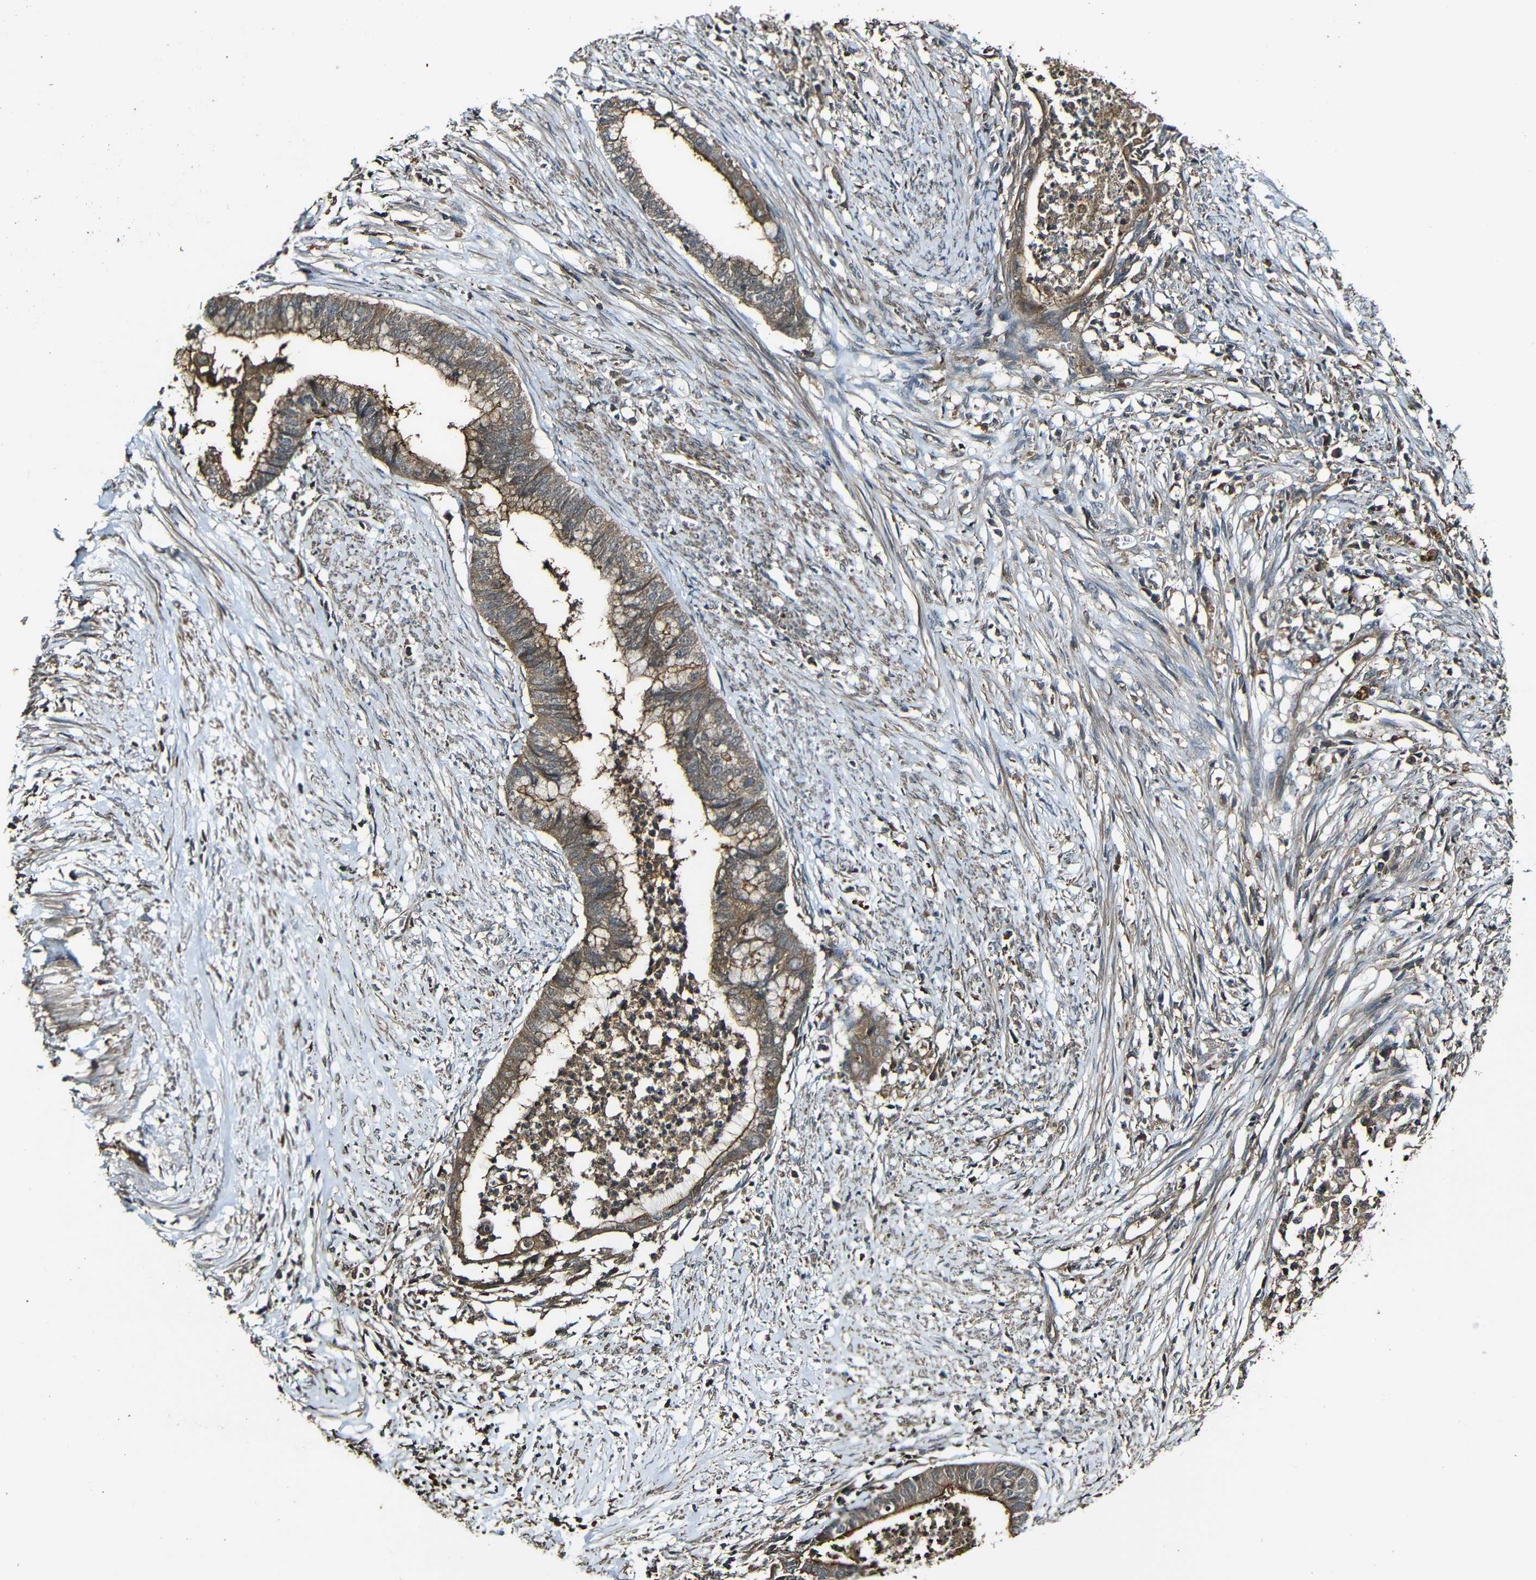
{"staining": {"intensity": "strong", "quantity": ">75%", "location": "cytoplasmic/membranous"}, "tissue": "endometrial cancer", "cell_type": "Tumor cells", "image_type": "cancer", "snomed": [{"axis": "morphology", "description": "Necrosis, NOS"}, {"axis": "morphology", "description": "Adenocarcinoma, NOS"}, {"axis": "topography", "description": "Endometrium"}], "caption": "The immunohistochemical stain shows strong cytoplasmic/membranous positivity in tumor cells of adenocarcinoma (endometrial) tissue.", "gene": "CASP8", "patient": {"sex": "female", "age": 79}}